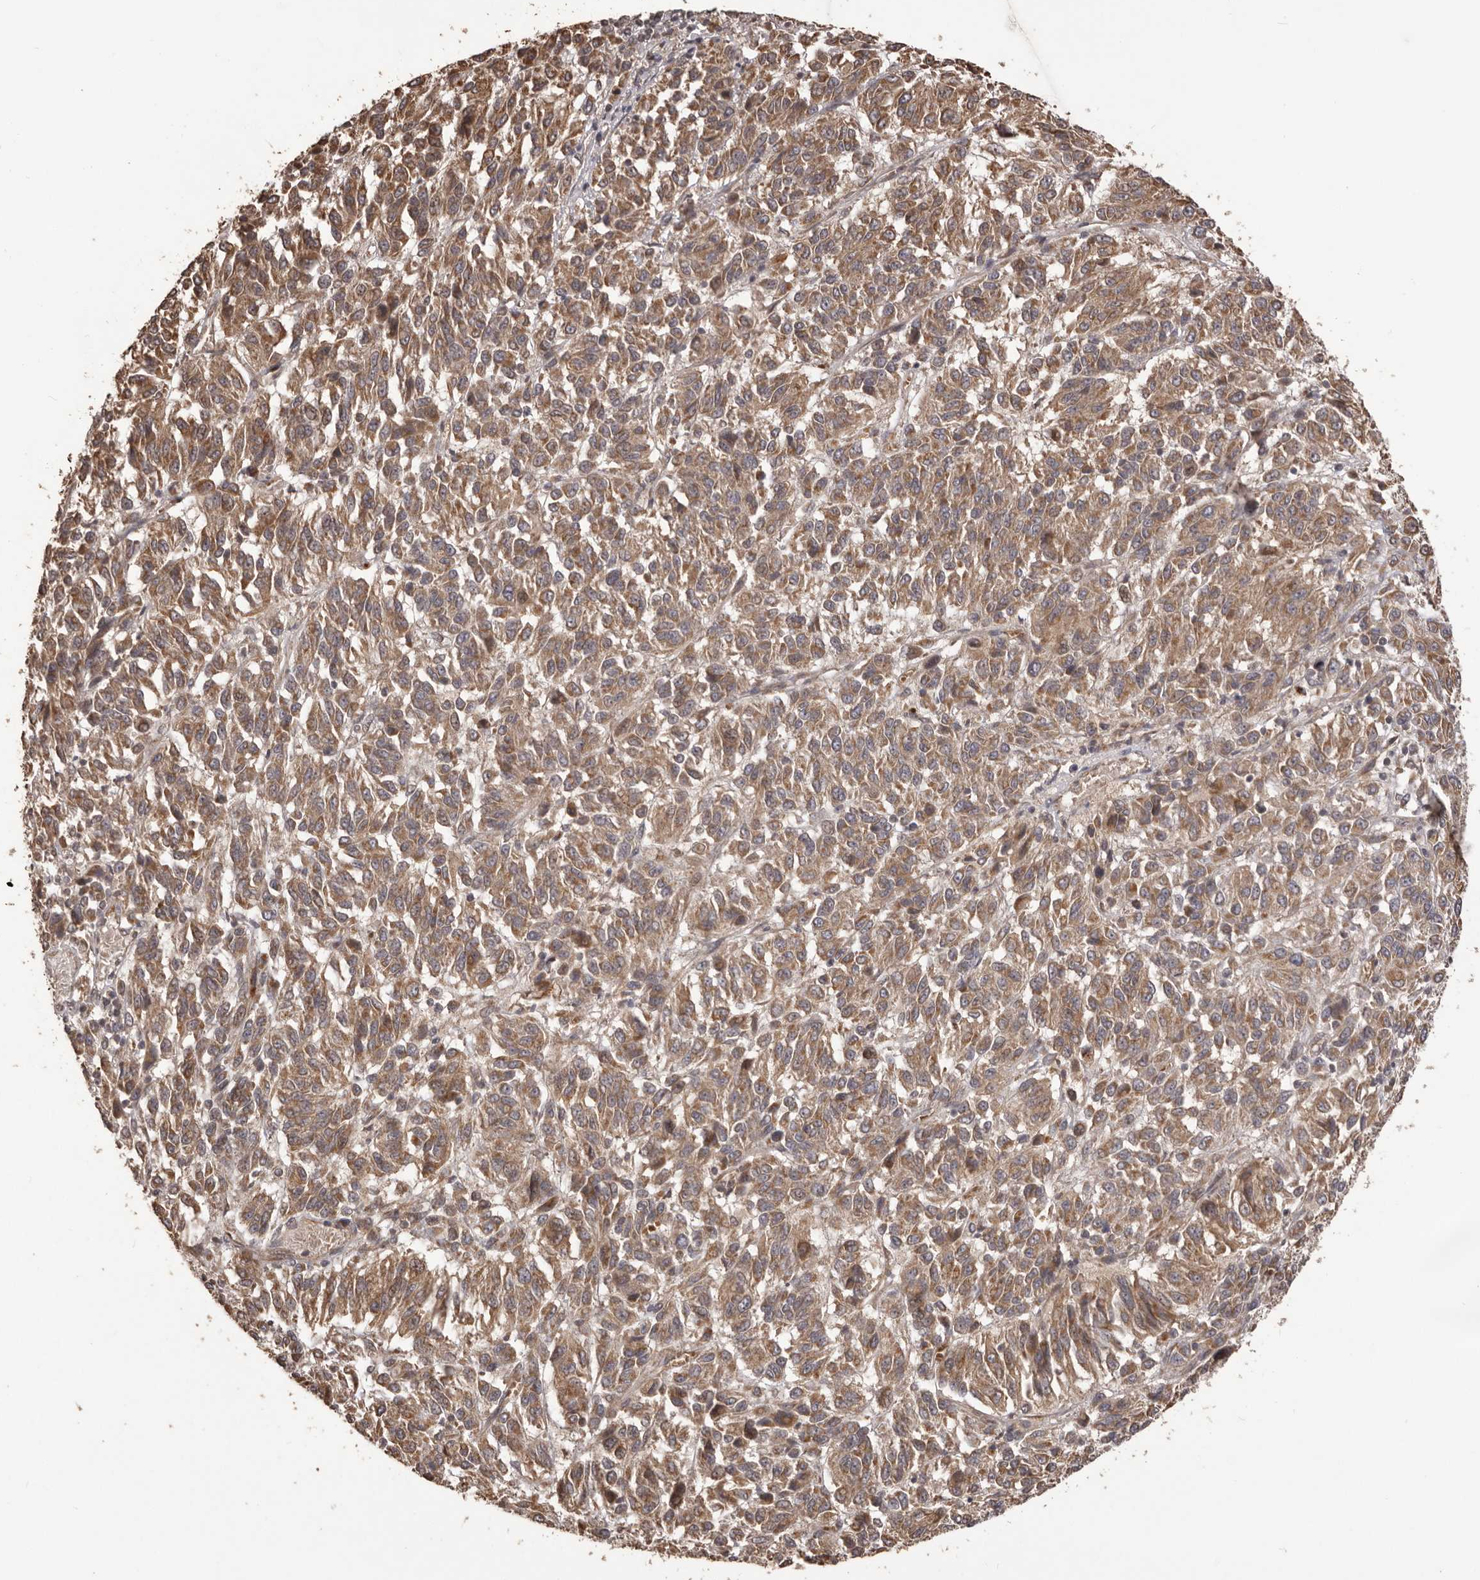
{"staining": {"intensity": "moderate", "quantity": ">75%", "location": "cytoplasmic/membranous"}, "tissue": "melanoma", "cell_type": "Tumor cells", "image_type": "cancer", "snomed": [{"axis": "morphology", "description": "Malignant melanoma, Metastatic site"}, {"axis": "topography", "description": "Lung"}], "caption": "Protein expression analysis of human melanoma reveals moderate cytoplasmic/membranous staining in approximately >75% of tumor cells. (DAB (3,3'-diaminobenzidine) IHC, brown staining for protein, blue staining for nuclei).", "gene": "QRSL1", "patient": {"sex": "male", "age": 64}}